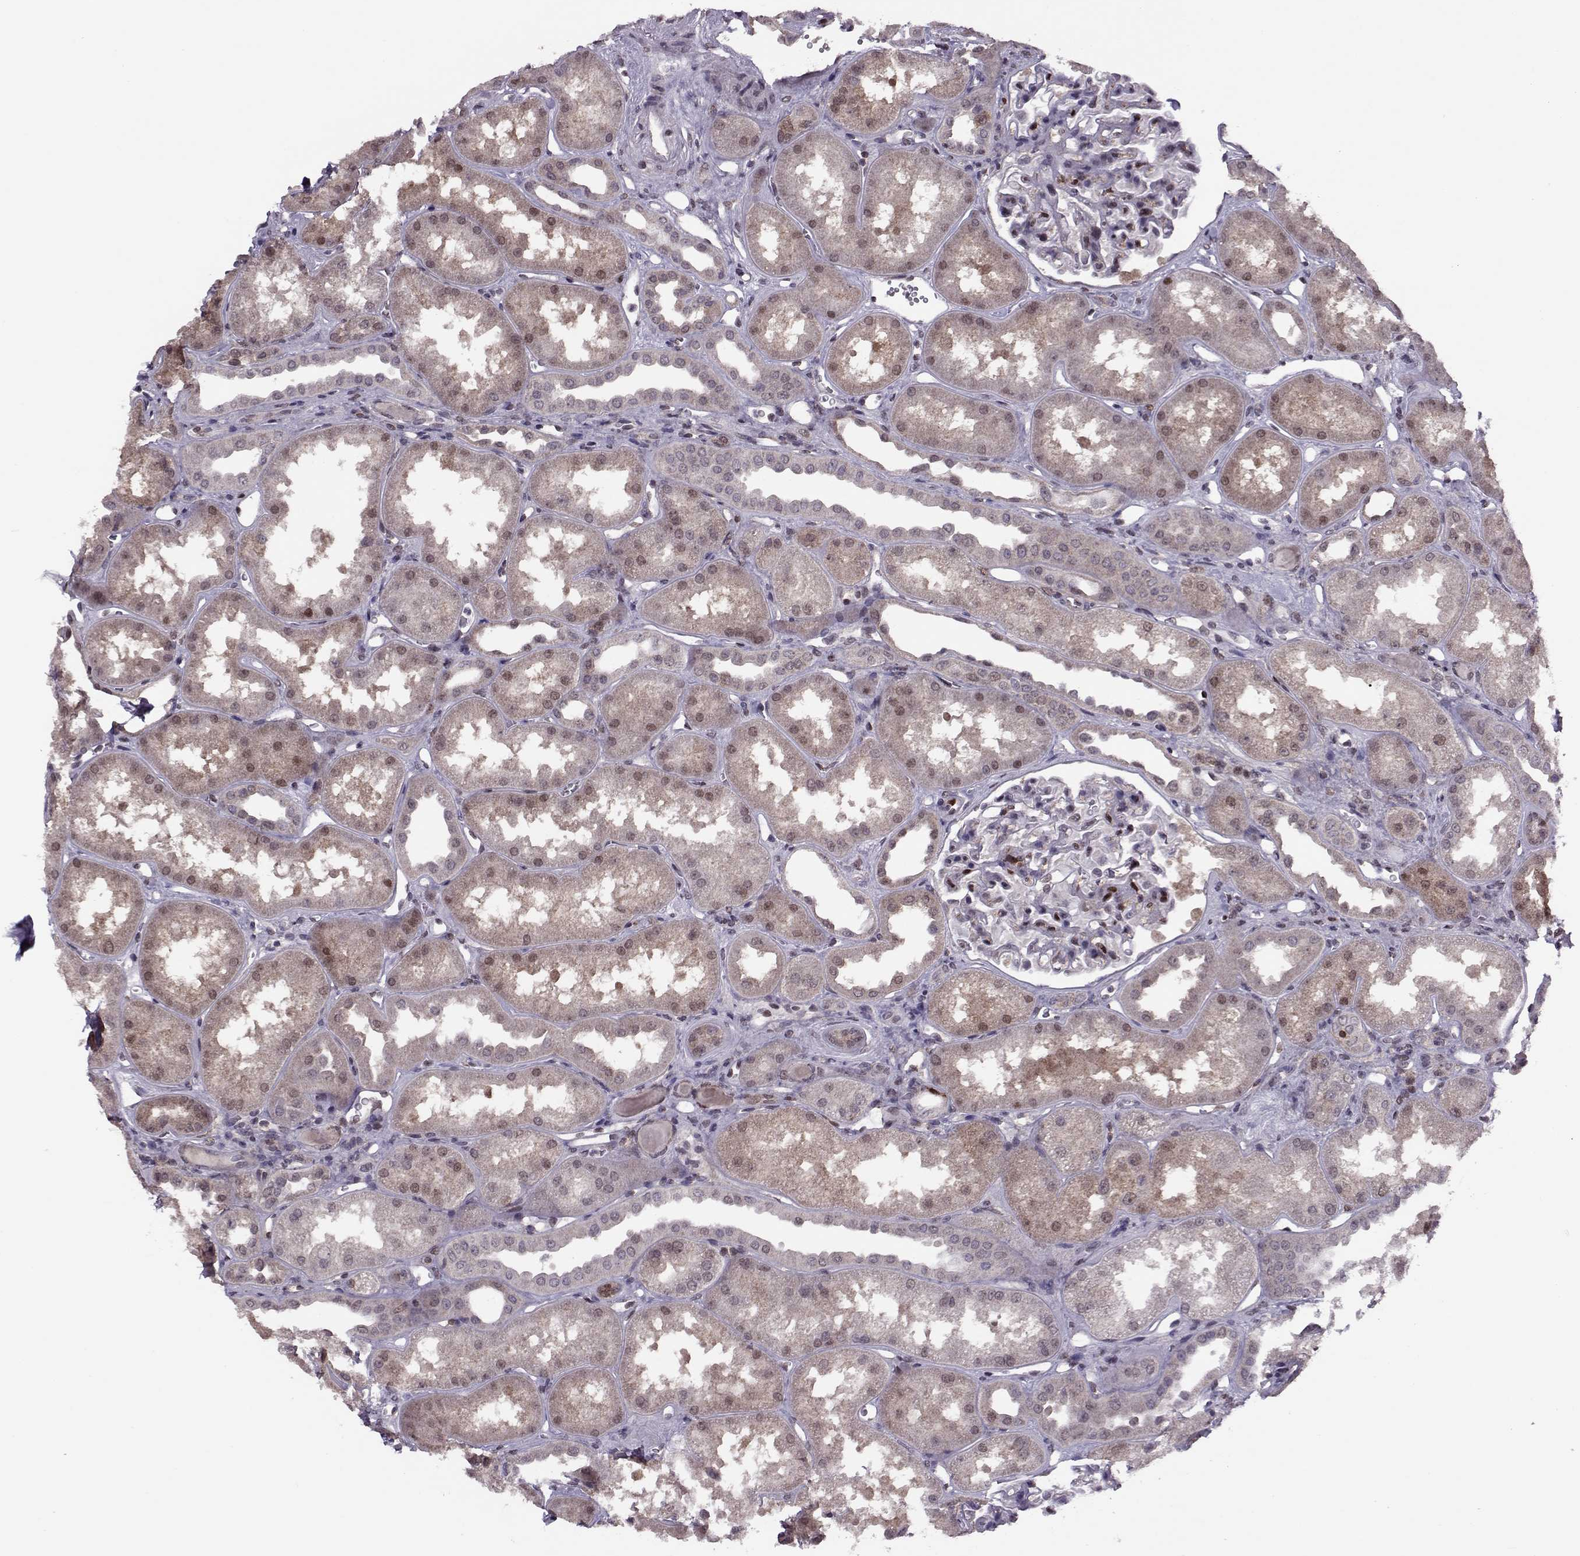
{"staining": {"intensity": "negative", "quantity": "none", "location": "none"}, "tissue": "kidney", "cell_type": "Cells in glomeruli", "image_type": "normal", "snomed": [{"axis": "morphology", "description": "Normal tissue, NOS"}, {"axis": "topography", "description": "Kidney"}], "caption": "IHC micrograph of benign kidney stained for a protein (brown), which displays no staining in cells in glomeruli. (DAB (3,3'-diaminobenzidine) IHC with hematoxylin counter stain).", "gene": "CDK4", "patient": {"sex": "male", "age": 61}}